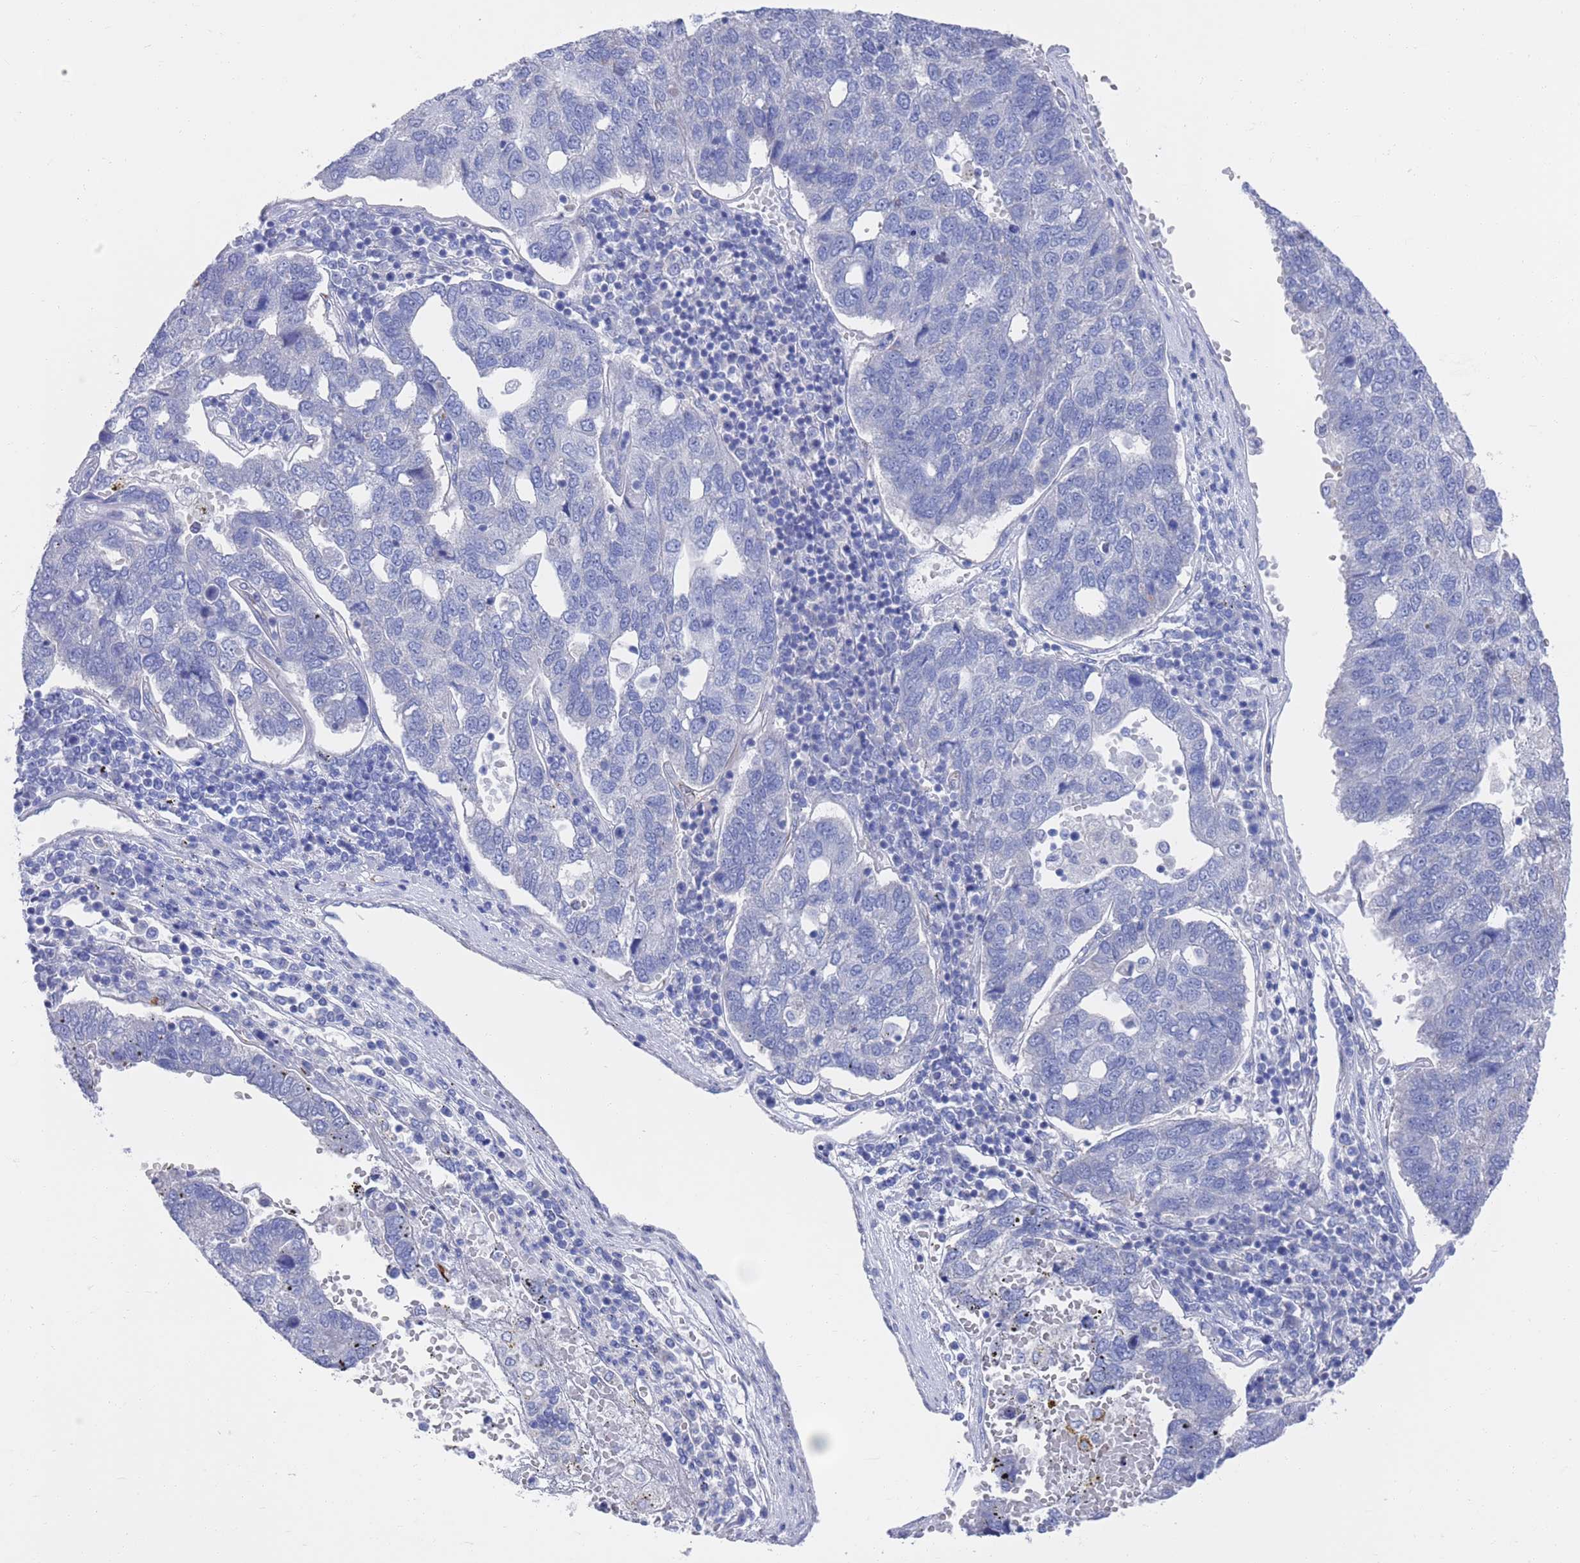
{"staining": {"intensity": "negative", "quantity": "none", "location": "none"}, "tissue": "pancreatic cancer", "cell_type": "Tumor cells", "image_type": "cancer", "snomed": [{"axis": "morphology", "description": "Adenocarcinoma, NOS"}, {"axis": "topography", "description": "Pancreas"}], "caption": "Adenocarcinoma (pancreatic) was stained to show a protein in brown. There is no significant staining in tumor cells.", "gene": "MTMR2", "patient": {"sex": "female", "age": 61}}